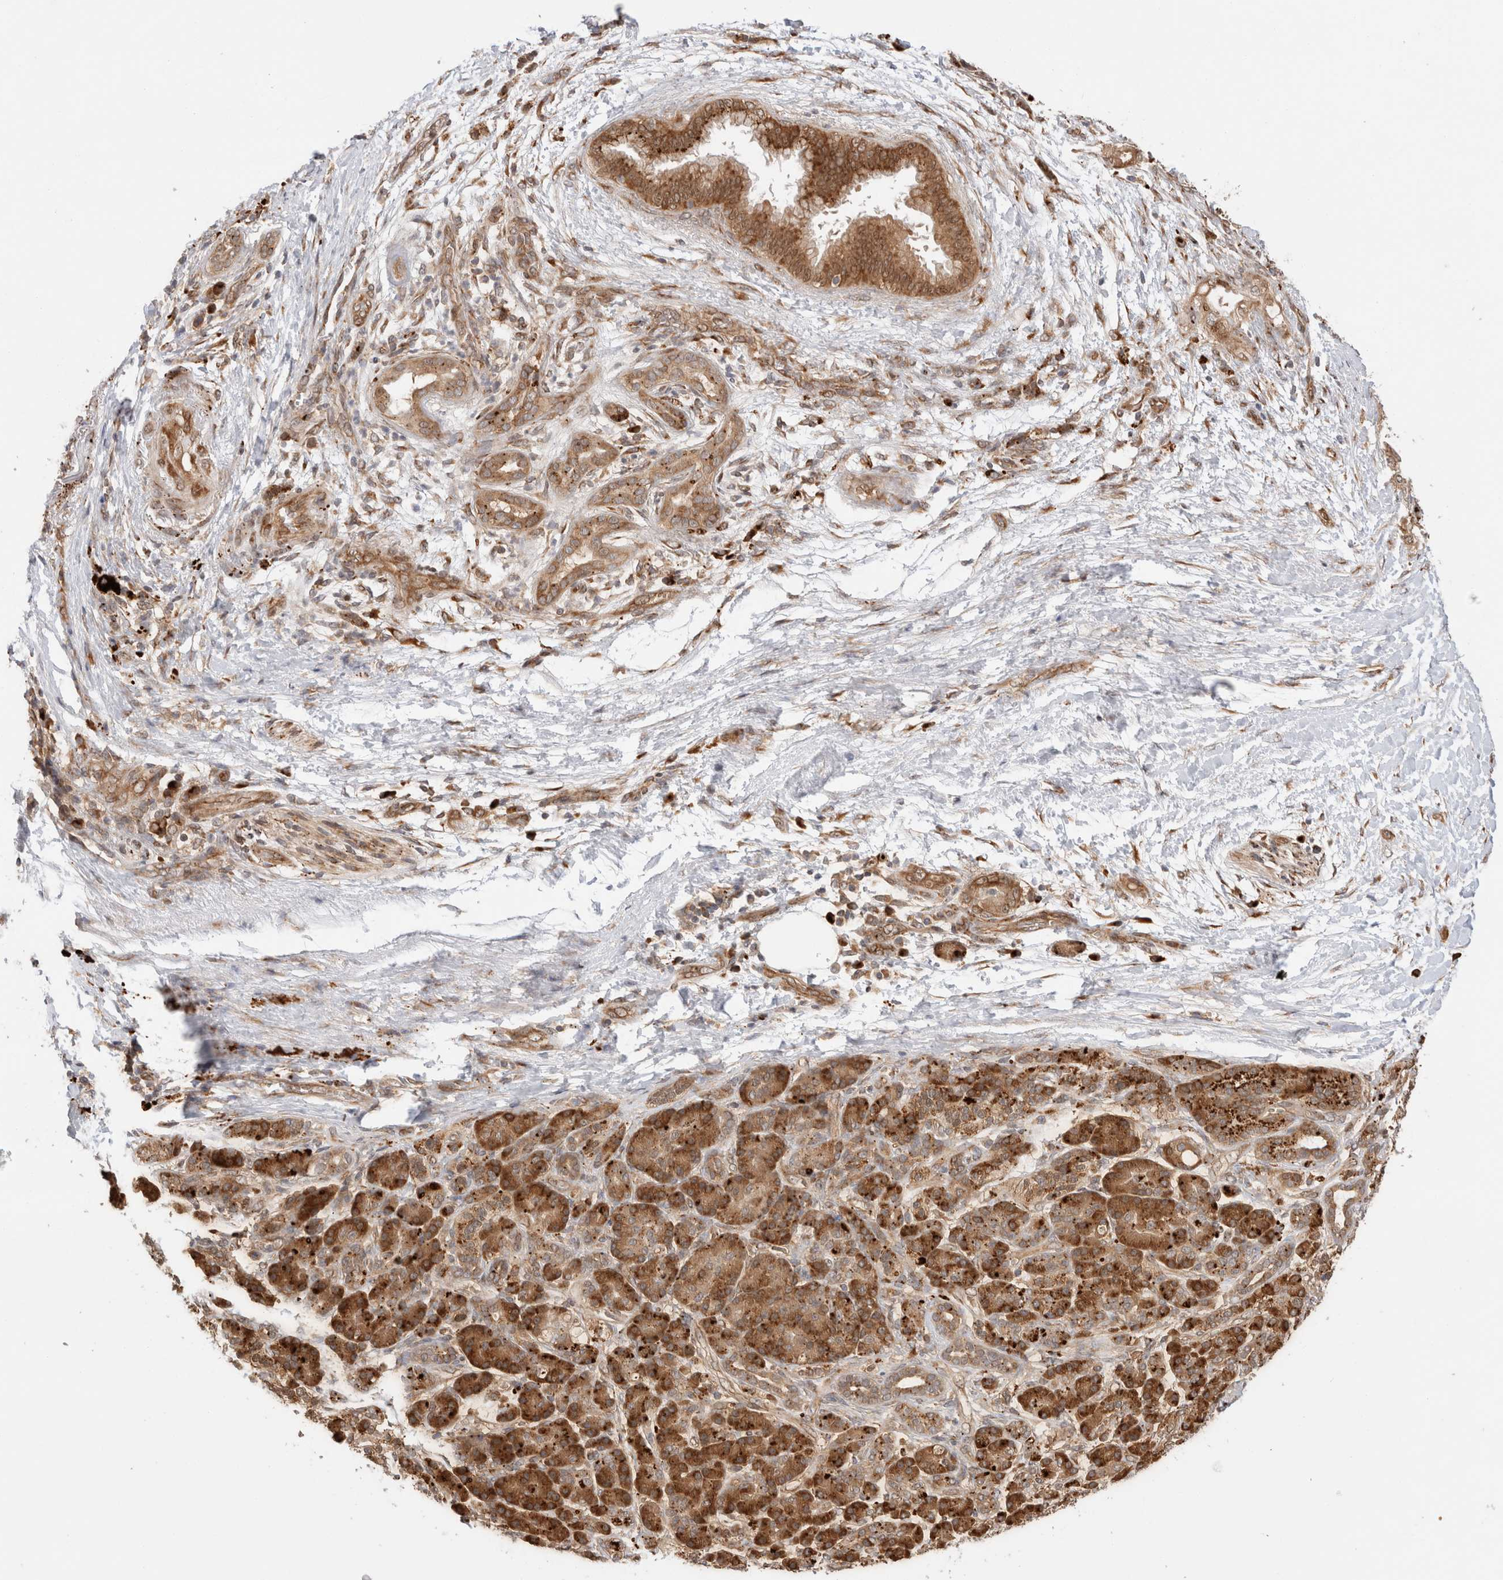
{"staining": {"intensity": "moderate", "quantity": ">75%", "location": "cytoplasmic/membranous"}, "tissue": "pancreatic cancer", "cell_type": "Tumor cells", "image_type": "cancer", "snomed": [{"axis": "morphology", "description": "Adenocarcinoma, NOS"}, {"axis": "topography", "description": "Pancreas"}], "caption": "IHC of human pancreatic cancer reveals medium levels of moderate cytoplasmic/membranous staining in about >75% of tumor cells. (DAB (3,3'-diaminobenzidine) IHC, brown staining for protein, blue staining for nuclei).", "gene": "ACTL9", "patient": {"sex": "male", "age": 59}}